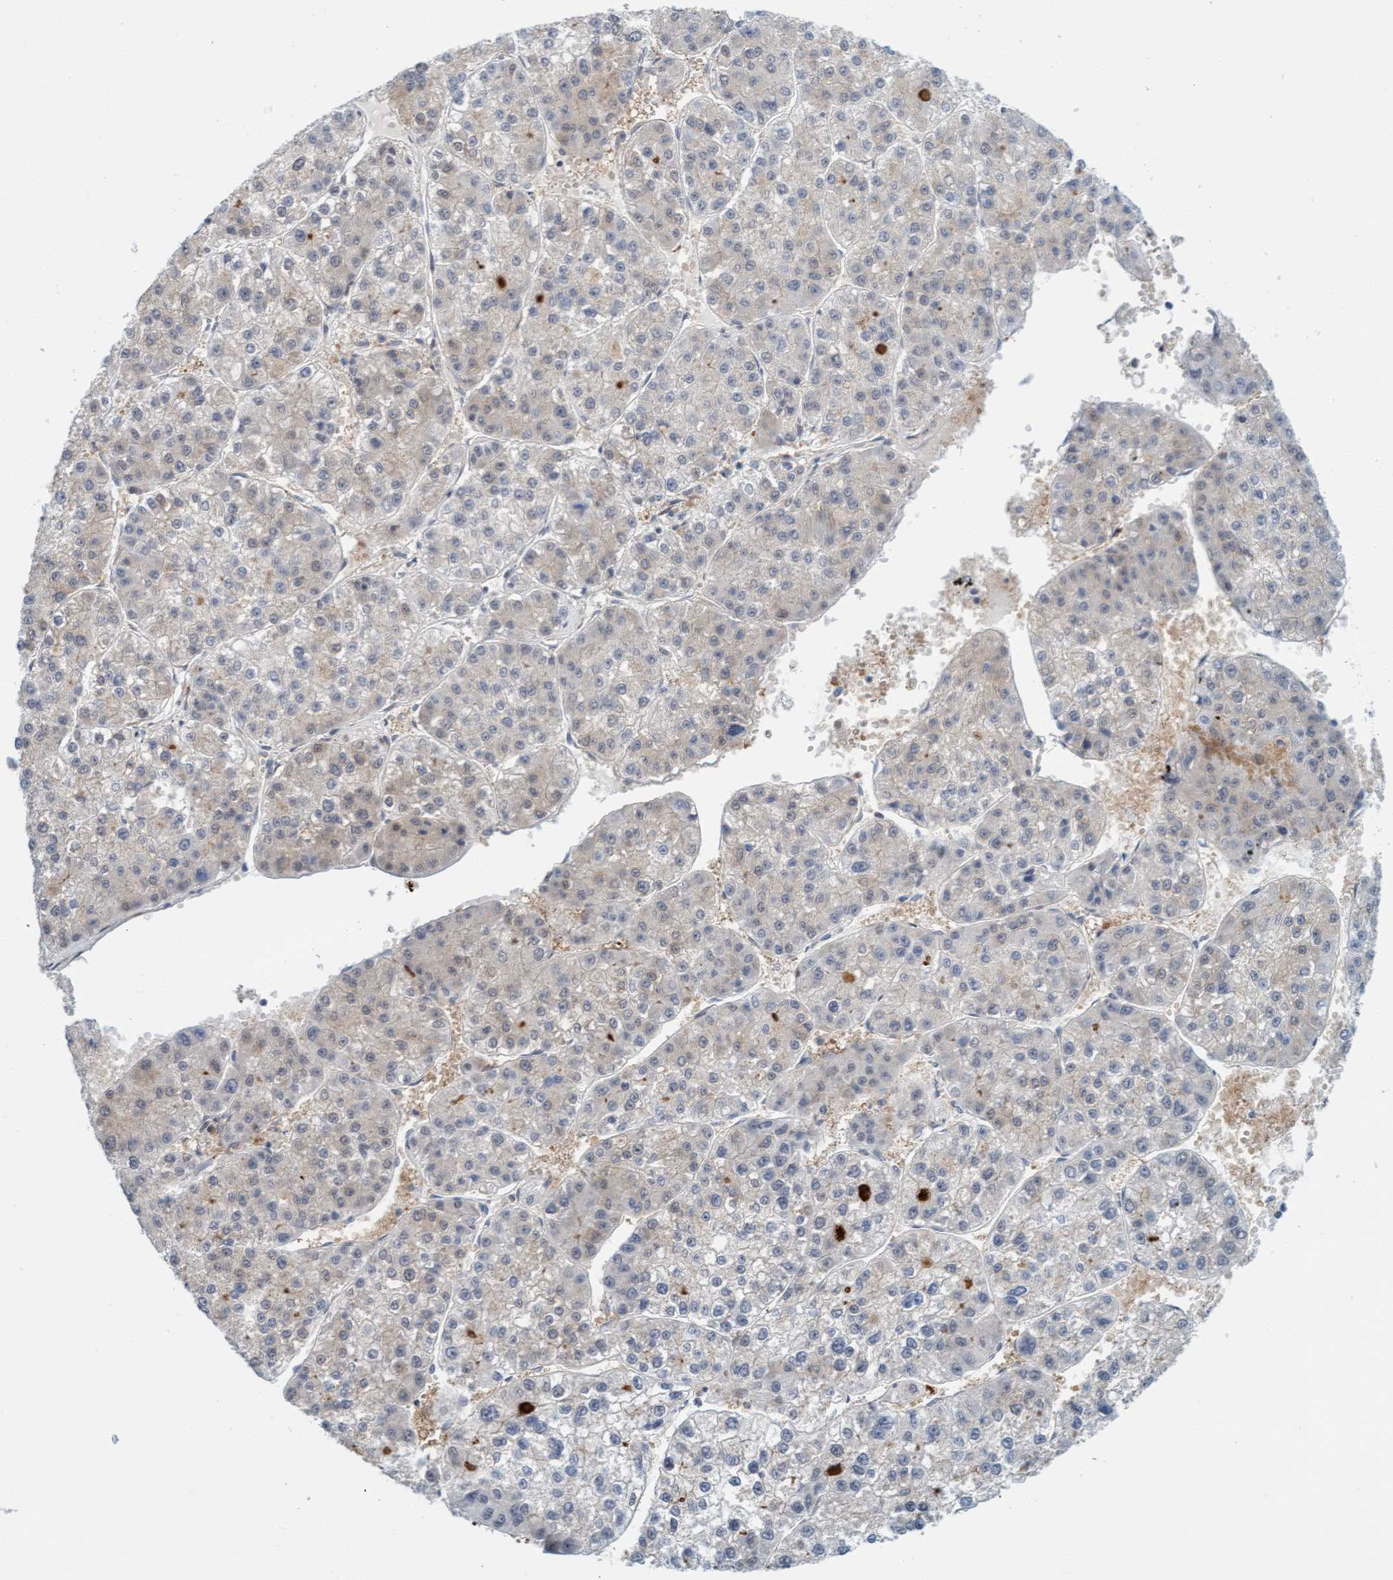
{"staining": {"intensity": "negative", "quantity": "none", "location": "none"}, "tissue": "liver cancer", "cell_type": "Tumor cells", "image_type": "cancer", "snomed": [{"axis": "morphology", "description": "Carcinoma, Hepatocellular, NOS"}, {"axis": "topography", "description": "Liver"}], "caption": "Tumor cells are negative for brown protein staining in liver cancer (hepatocellular carcinoma).", "gene": "EIF4EBP1", "patient": {"sex": "female", "age": 73}}